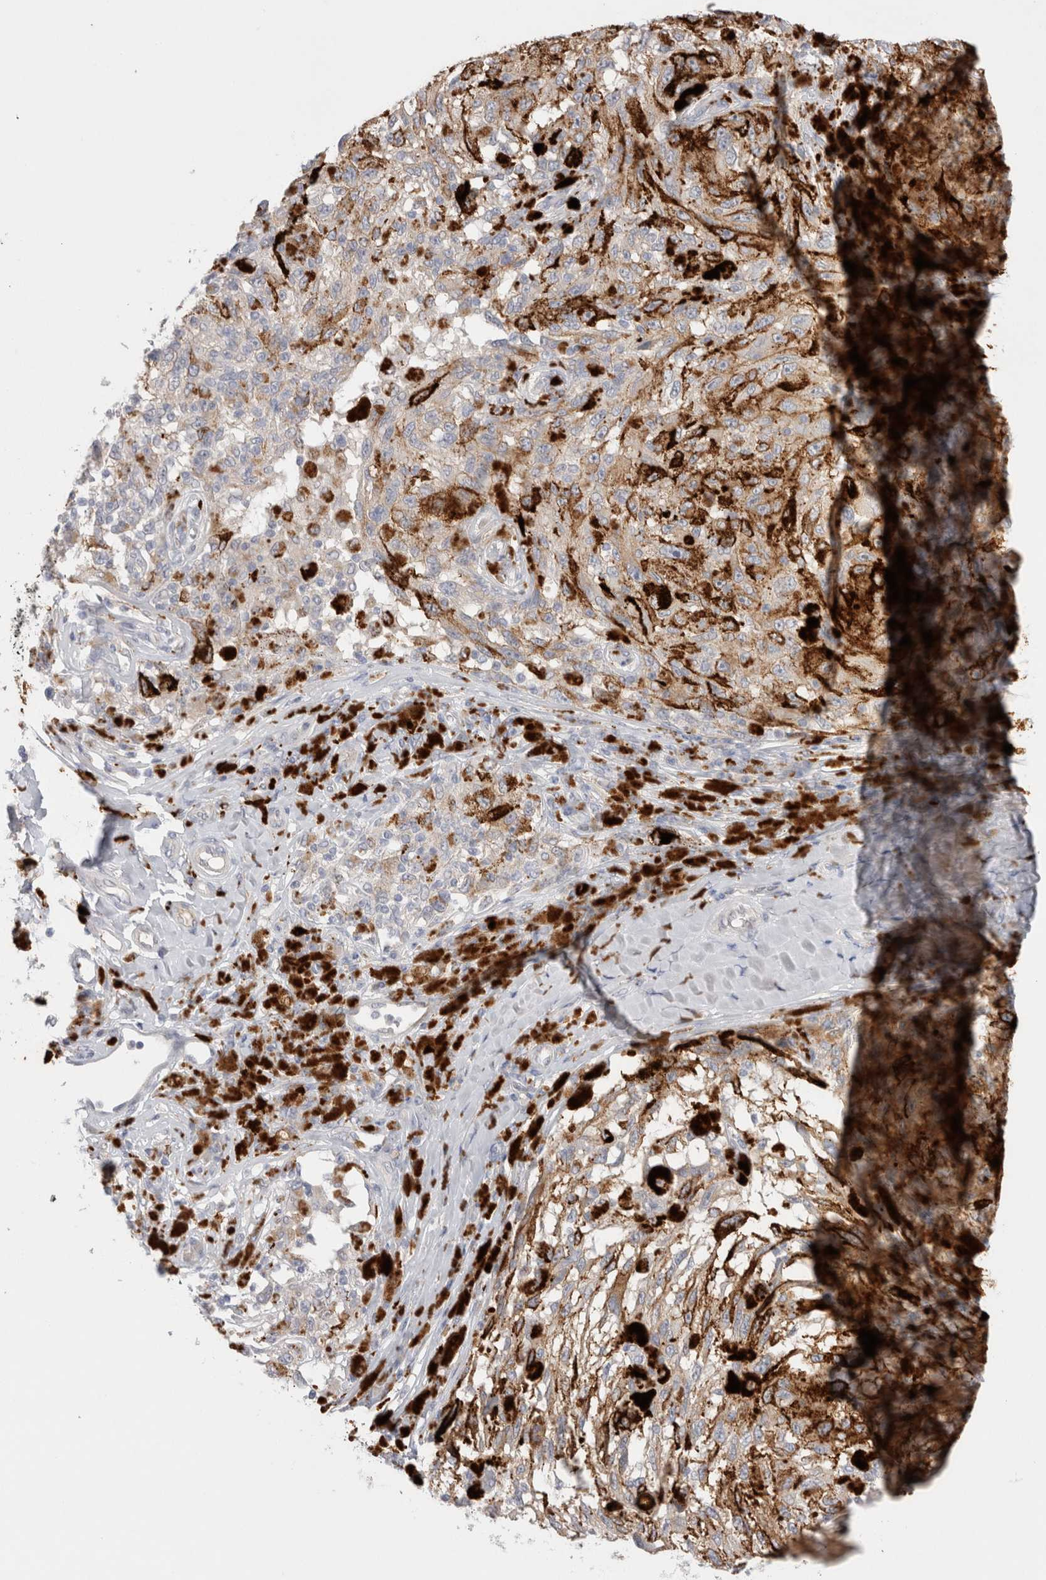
{"staining": {"intensity": "weak", "quantity": ">75%", "location": "cytoplasmic/membranous"}, "tissue": "melanoma", "cell_type": "Tumor cells", "image_type": "cancer", "snomed": [{"axis": "morphology", "description": "Malignant melanoma, NOS"}, {"axis": "topography", "description": "Skin"}], "caption": "Immunohistochemistry histopathology image of human melanoma stained for a protein (brown), which demonstrates low levels of weak cytoplasmic/membranous staining in about >75% of tumor cells.", "gene": "HPGDS", "patient": {"sex": "female", "age": 73}}